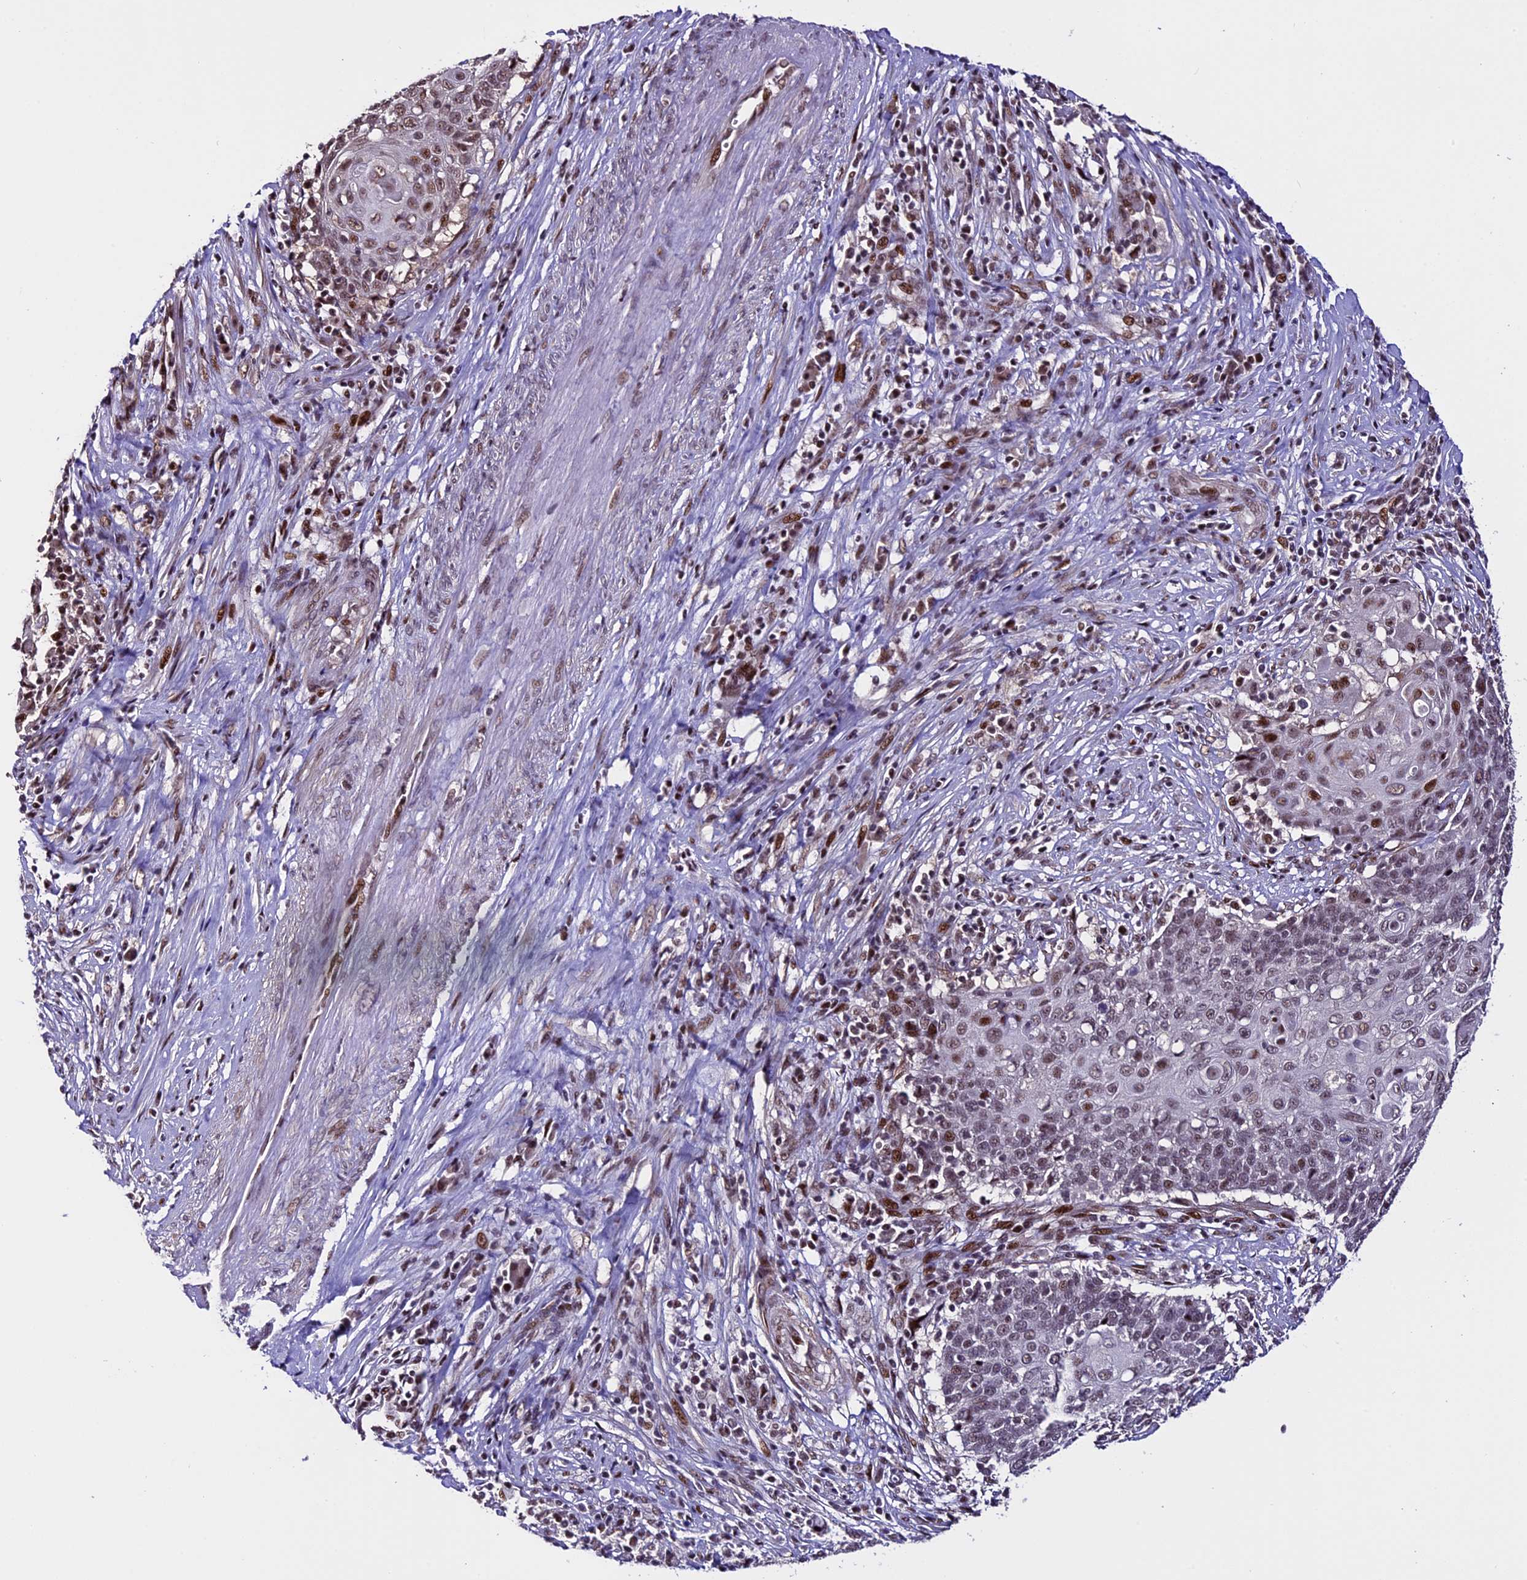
{"staining": {"intensity": "moderate", "quantity": "<25%", "location": "nuclear"}, "tissue": "cervical cancer", "cell_type": "Tumor cells", "image_type": "cancer", "snomed": [{"axis": "morphology", "description": "Squamous cell carcinoma, NOS"}, {"axis": "topography", "description": "Cervix"}], "caption": "DAB (3,3'-diaminobenzidine) immunohistochemical staining of cervical cancer exhibits moderate nuclear protein positivity in approximately <25% of tumor cells.", "gene": "TCP11L2", "patient": {"sex": "female", "age": 39}}